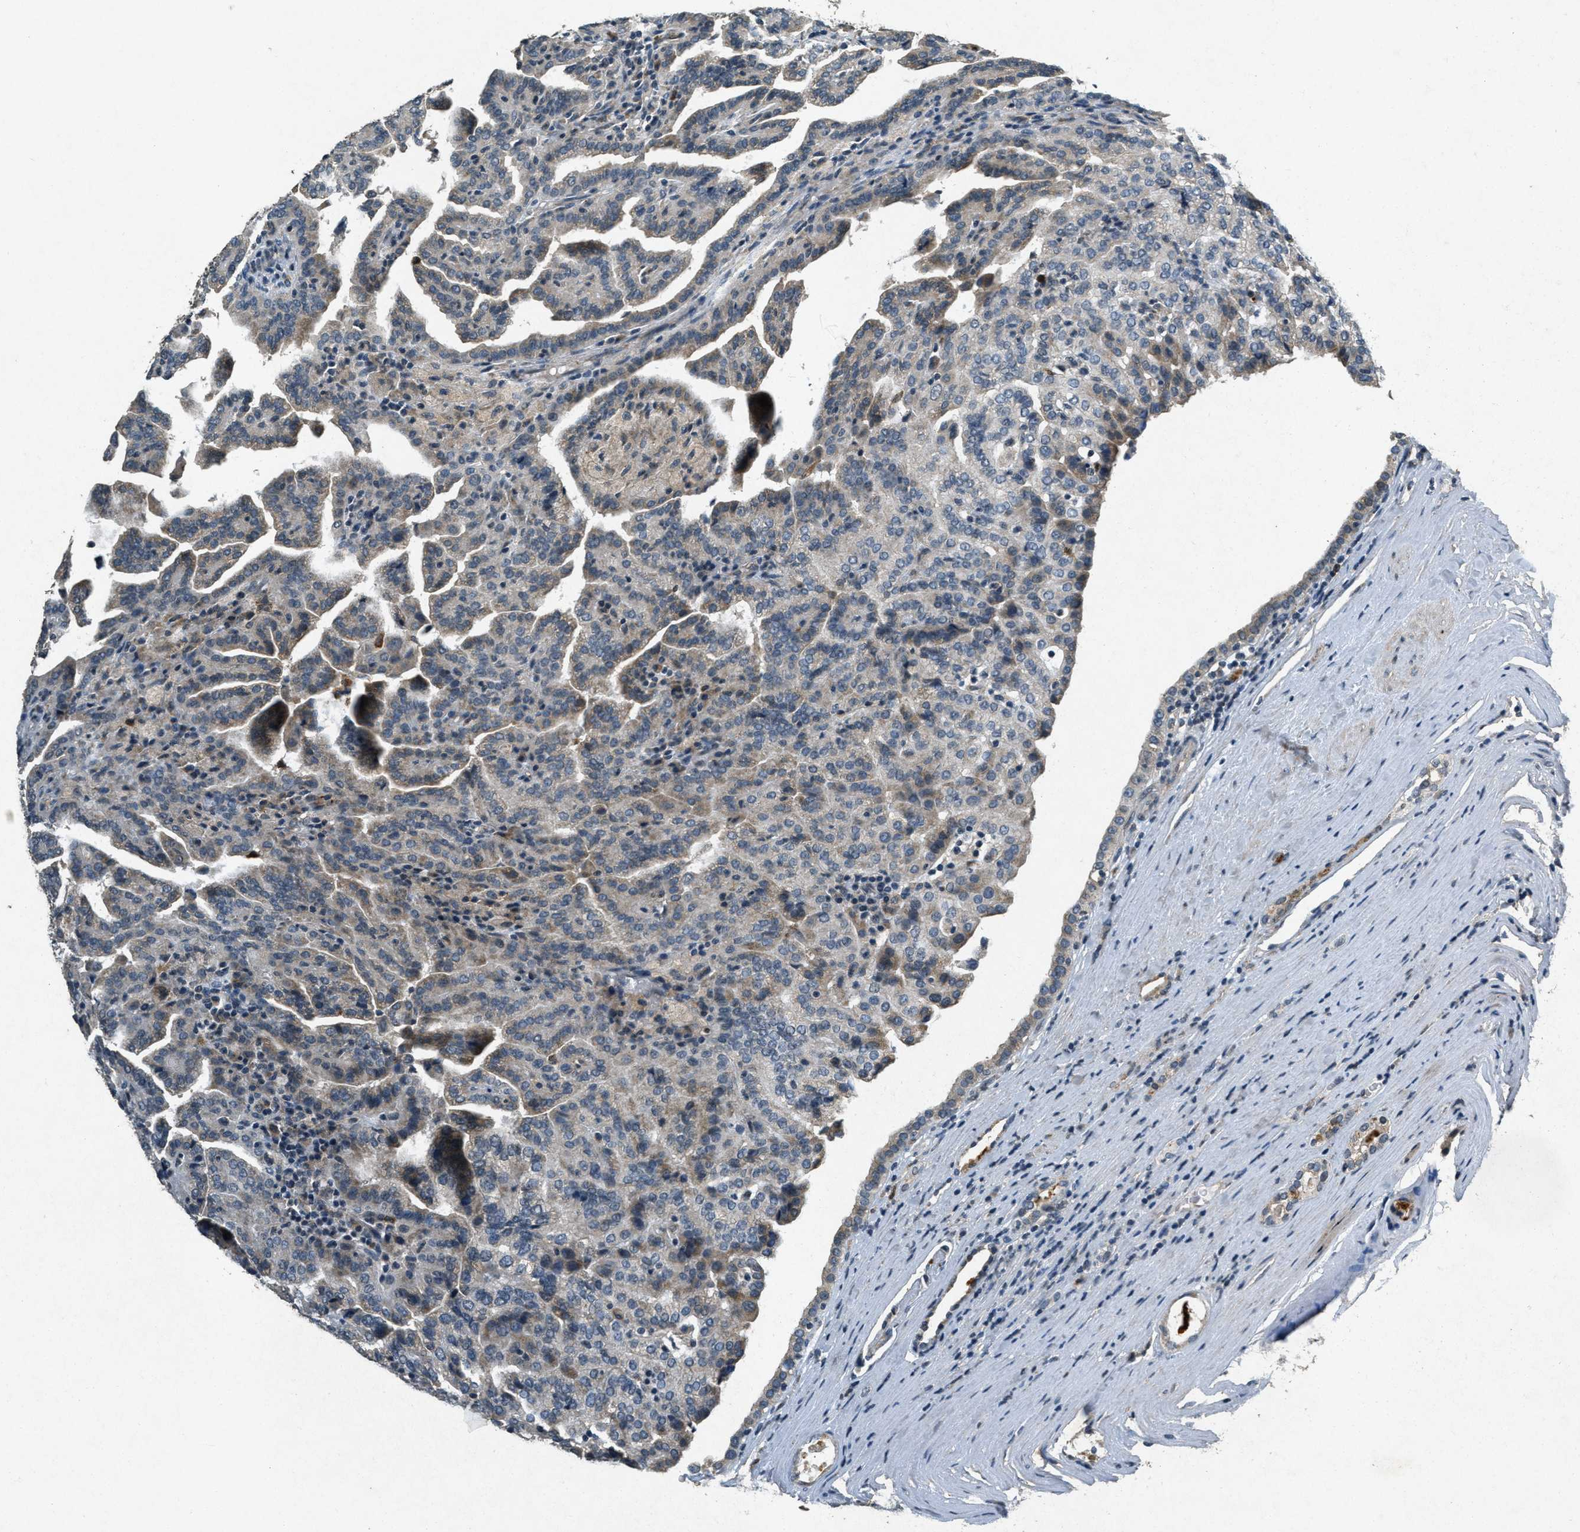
{"staining": {"intensity": "moderate", "quantity": "<25%", "location": "cytoplasmic/membranous"}, "tissue": "renal cancer", "cell_type": "Tumor cells", "image_type": "cancer", "snomed": [{"axis": "morphology", "description": "Adenocarcinoma, NOS"}, {"axis": "topography", "description": "Kidney"}], "caption": "Renal adenocarcinoma stained for a protein (brown) shows moderate cytoplasmic/membranous positive positivity in about <25% of tumor cells.", "gene": "RAB3D", "patient": {"sex": "male", "age": 61}}